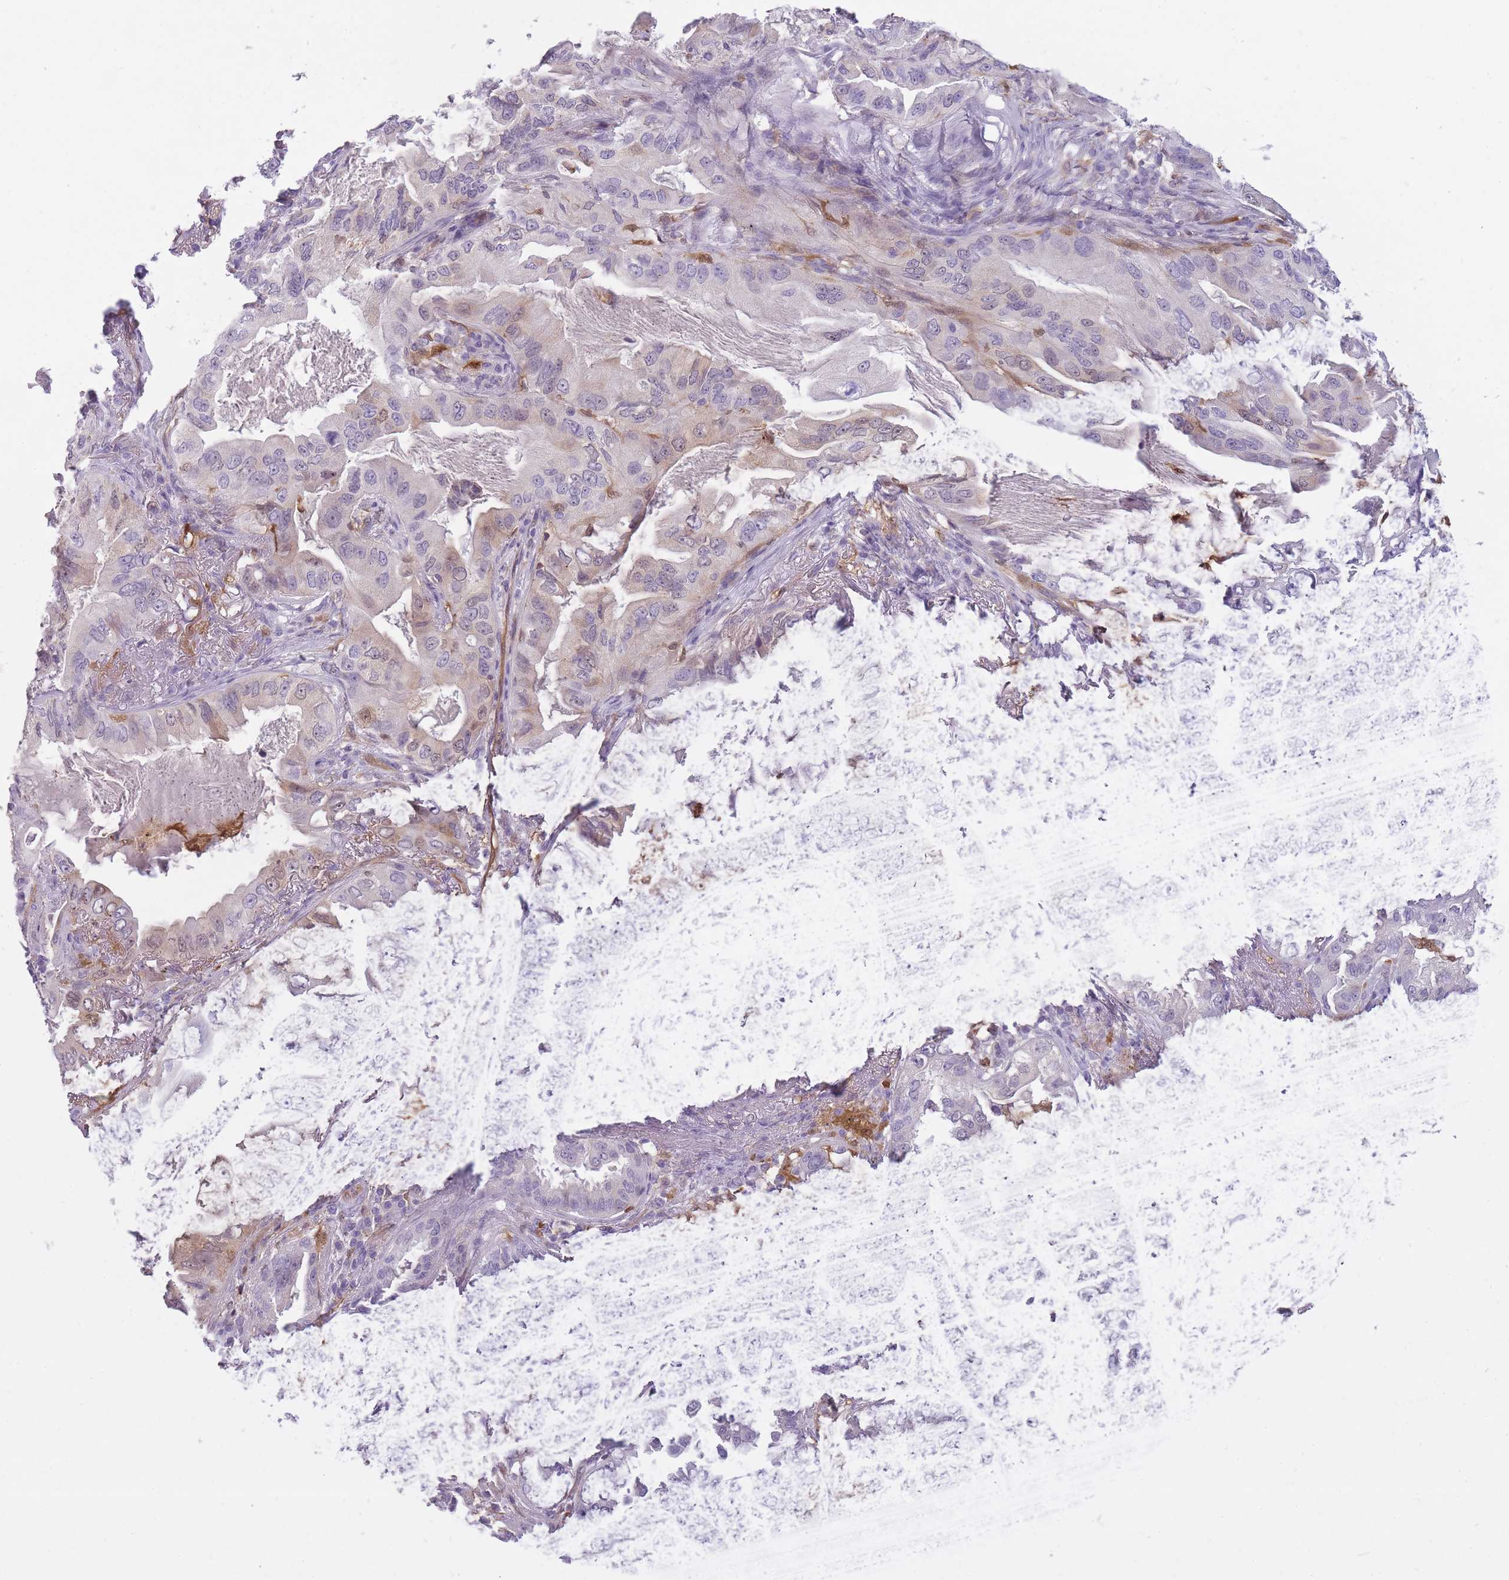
{"staining": {"intensity": "weak", "quantity": "<25%", "location": "cytoplasmic/membranous,nuclear"}, "tissue": "lung cancer", "cell_type": "Tumor cells", "image_type": "cancer", "snomed": [{"axis": "morphology", "description": "Adenocarcinoma, NOS"}, {"axis": "topography", "description": "Lung"}], "caption": "Tumor cells are negative for protein expression in human lung adenocarcinoma.", "gene": "LGALS9", "patient": {"sex": "female", "age": 69}}